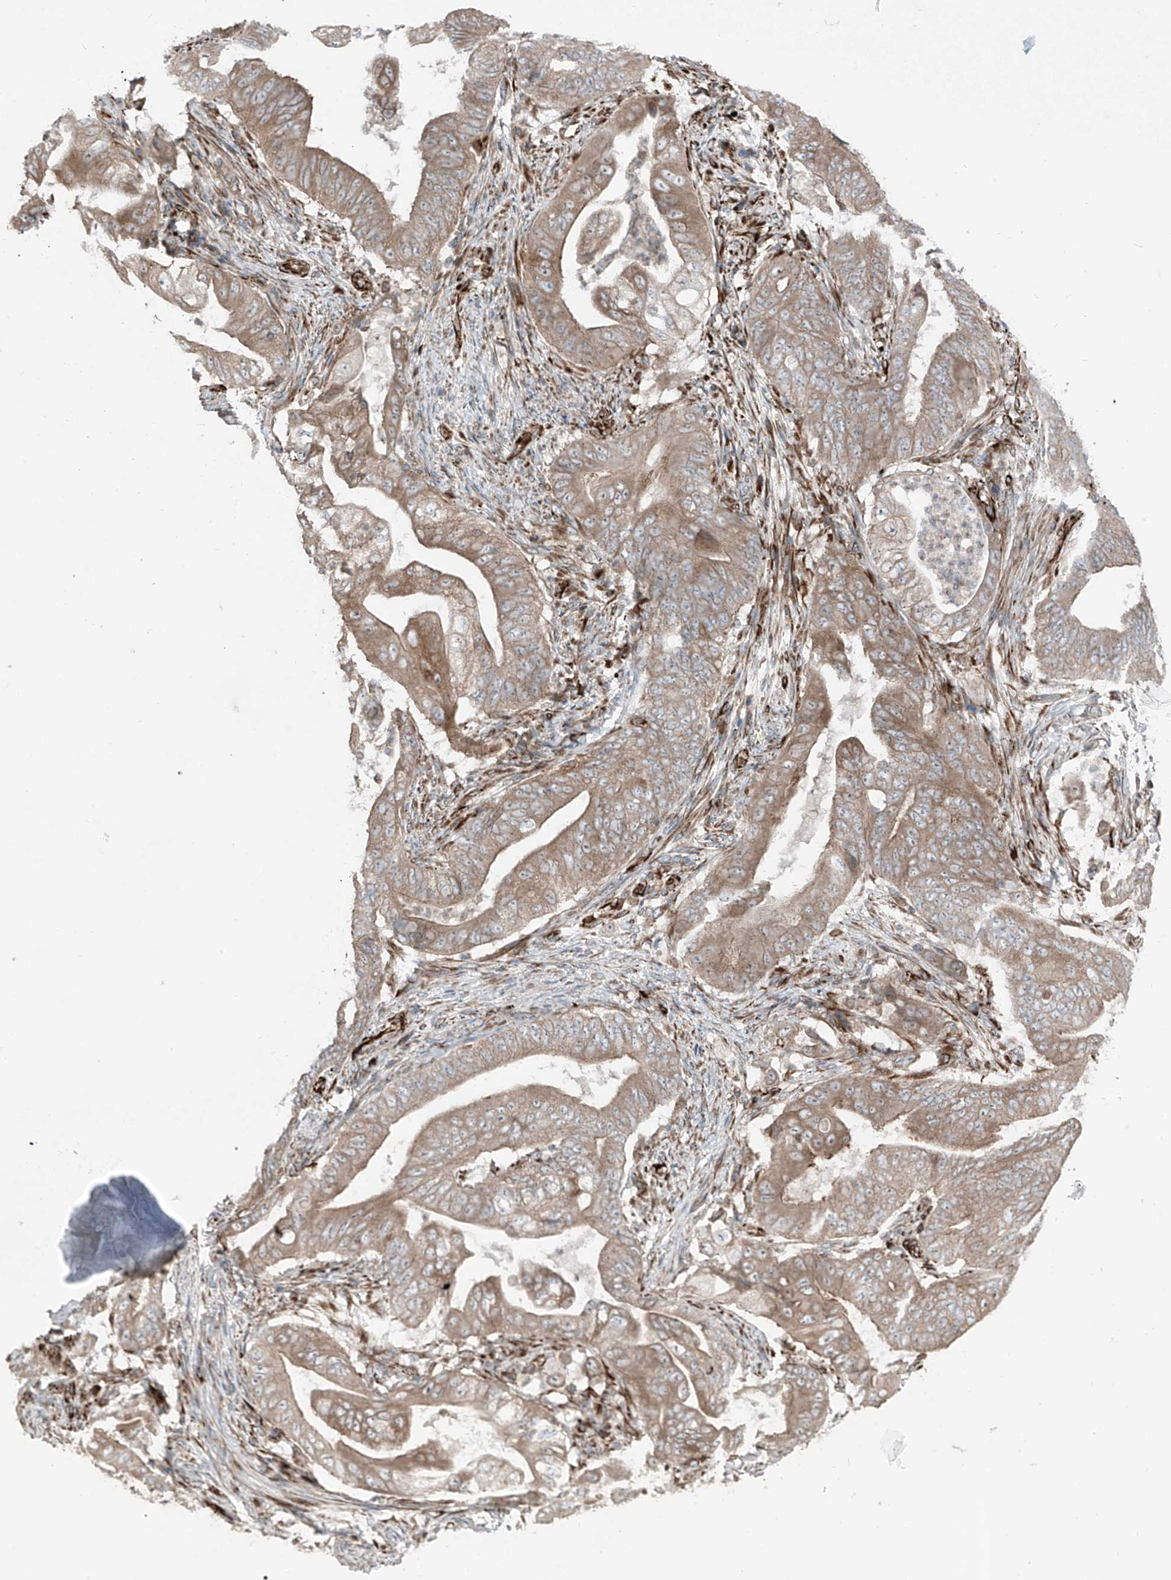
{"staining": {"intensity": "moderate", "quantity": ">75%", "location": "cytoplasmic/membranous"}, "tissue": "stomach cancer", "cell_type": "Tumor cells", "image_type": "cancer", "snomed": [{"axis": "morphology", "description": "Adenocarcinoma, NOS"}, {"axis": "topography", "description": "Stomach"}], "caption": "Brown immunohistochemical staining in human adenocarcinoma (stomach) shows moderate cytoplasmic/membranous expression in approximately >75% of tumor cells.", "gene": "ERLEC1", "patient": {"sex": "female", "age": 73}}